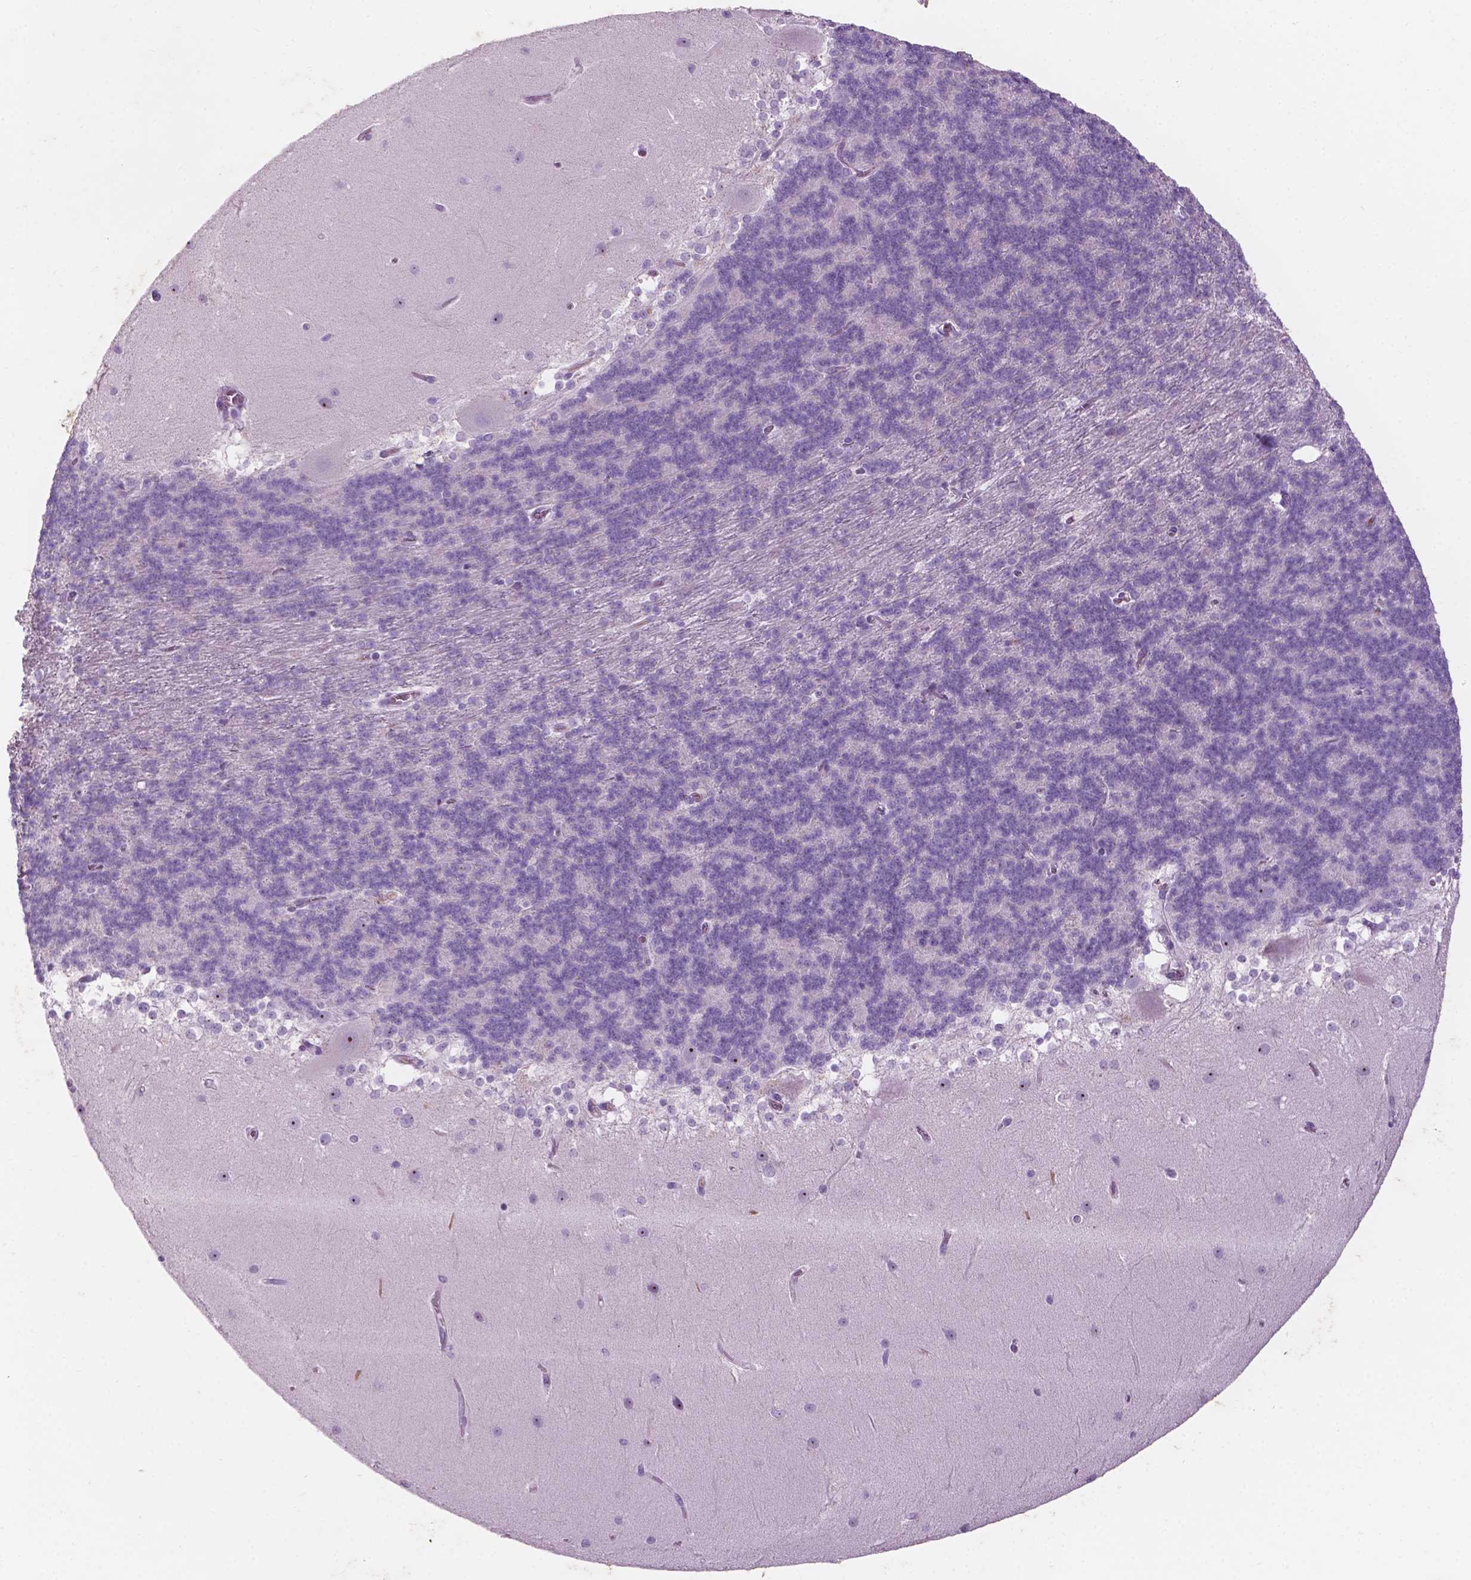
{"staining": {"intensity": "negative", "quantity": "none", "location": "none"}, "tissue": "cerebellum", "cell_type": "Cells in granular layer", "image_type": "normal", "snomed": [{"axis": "morphology", "description": "Normal tissue, NOS"}, {"axis": "topography", "description": "Cerebellum"}], "caption": "Micrograph shows no protein positivity in cells in granular layer of benign cerebellum.", "gene": "ZNF853", "patient": {"sex": "female", "age": 19}}